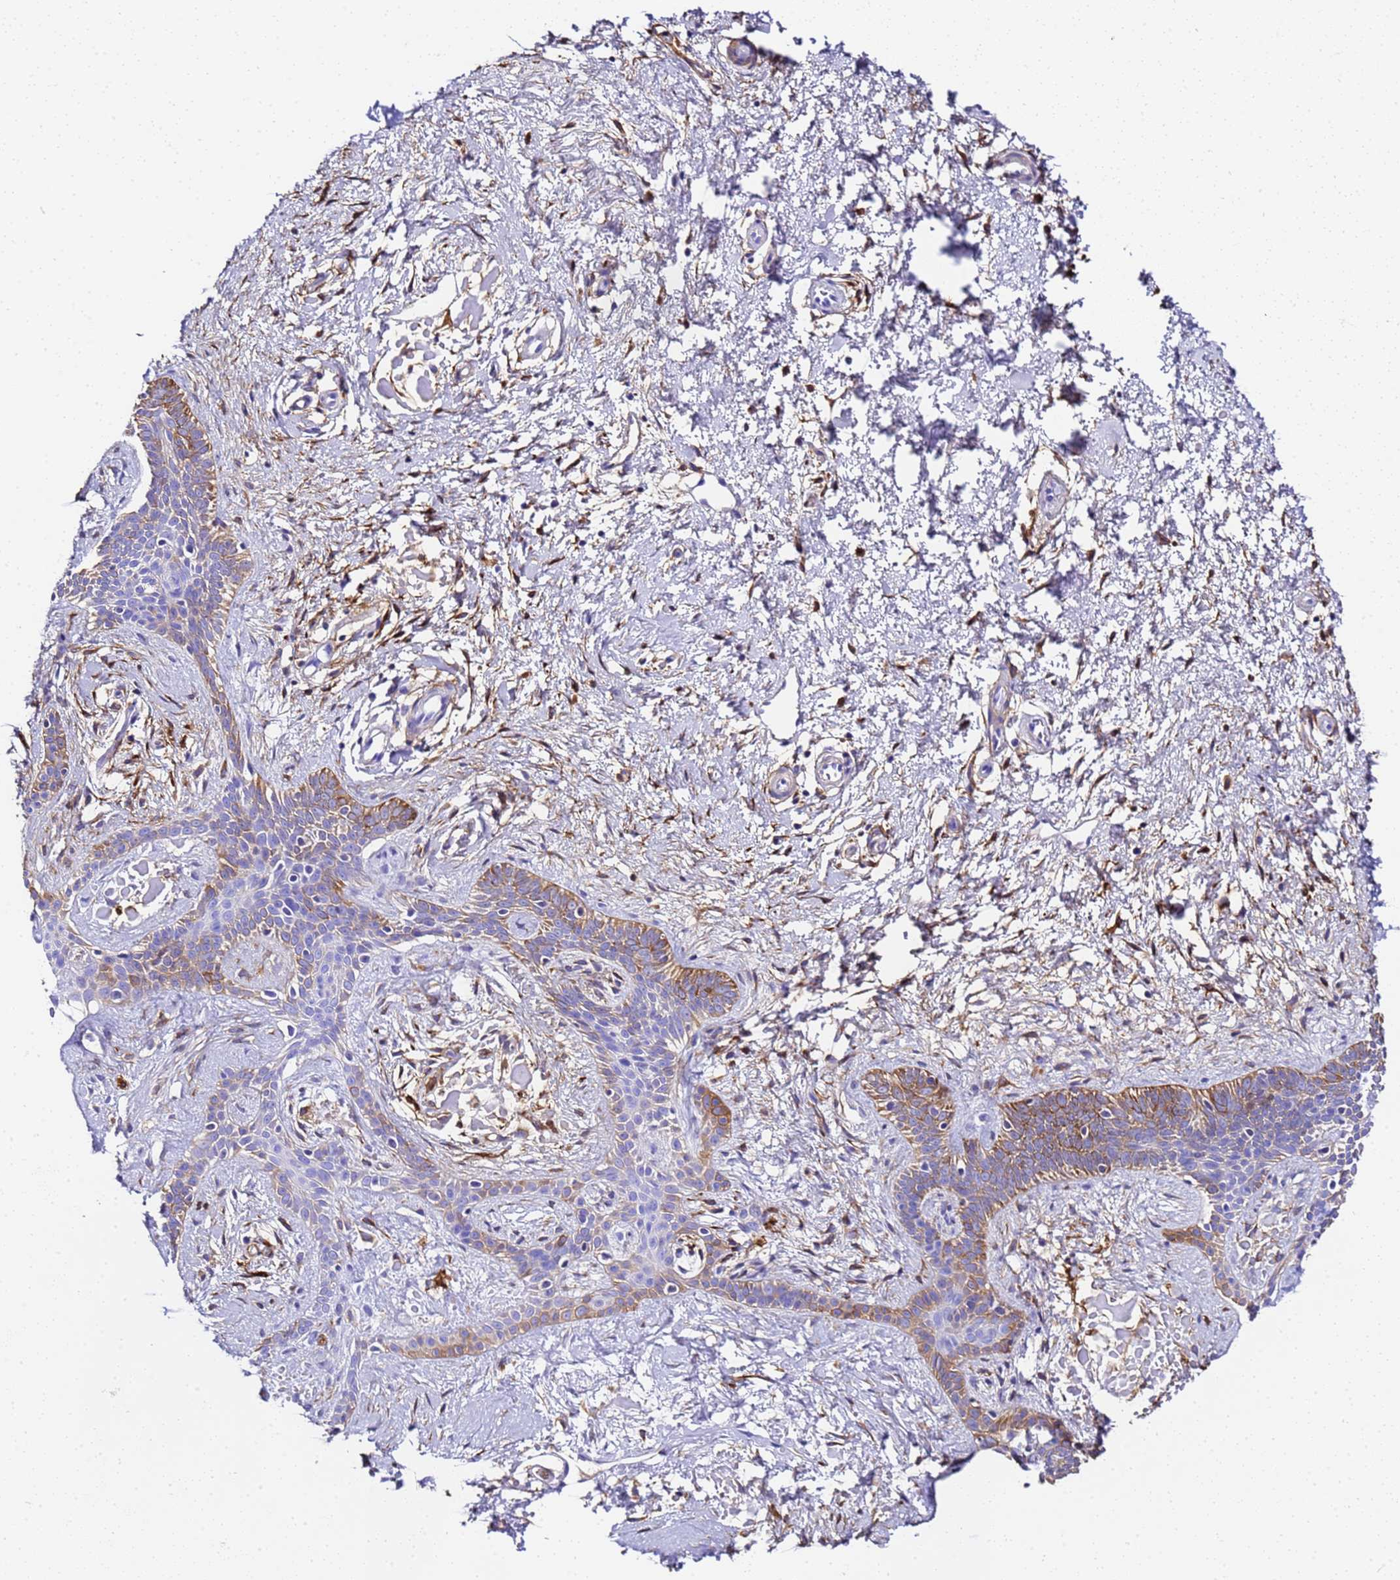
{"staining": {"intensity": "moderate", "quantity": "25%-75%", "location": "cytoplasmic/membranous"}, "tissue": "skin cancer", "cell_type": "Tumor cells", "image_type": "cancer", "snomed": [{"axis": "morphology", "description": "Basal cell carcinoma"}, {"axis": "topography", "description": "Skin"}], "caption": "High-power microscopy captured an immunohistochemistry (IHC) image of skin cancer (basal cell carcinoma), revealing moderate cytoplasmic/membranous expression in approximately 25%-75% of tumor cells.", "gene": "FTL", "patient": {"sex": "male", "age": 78}}